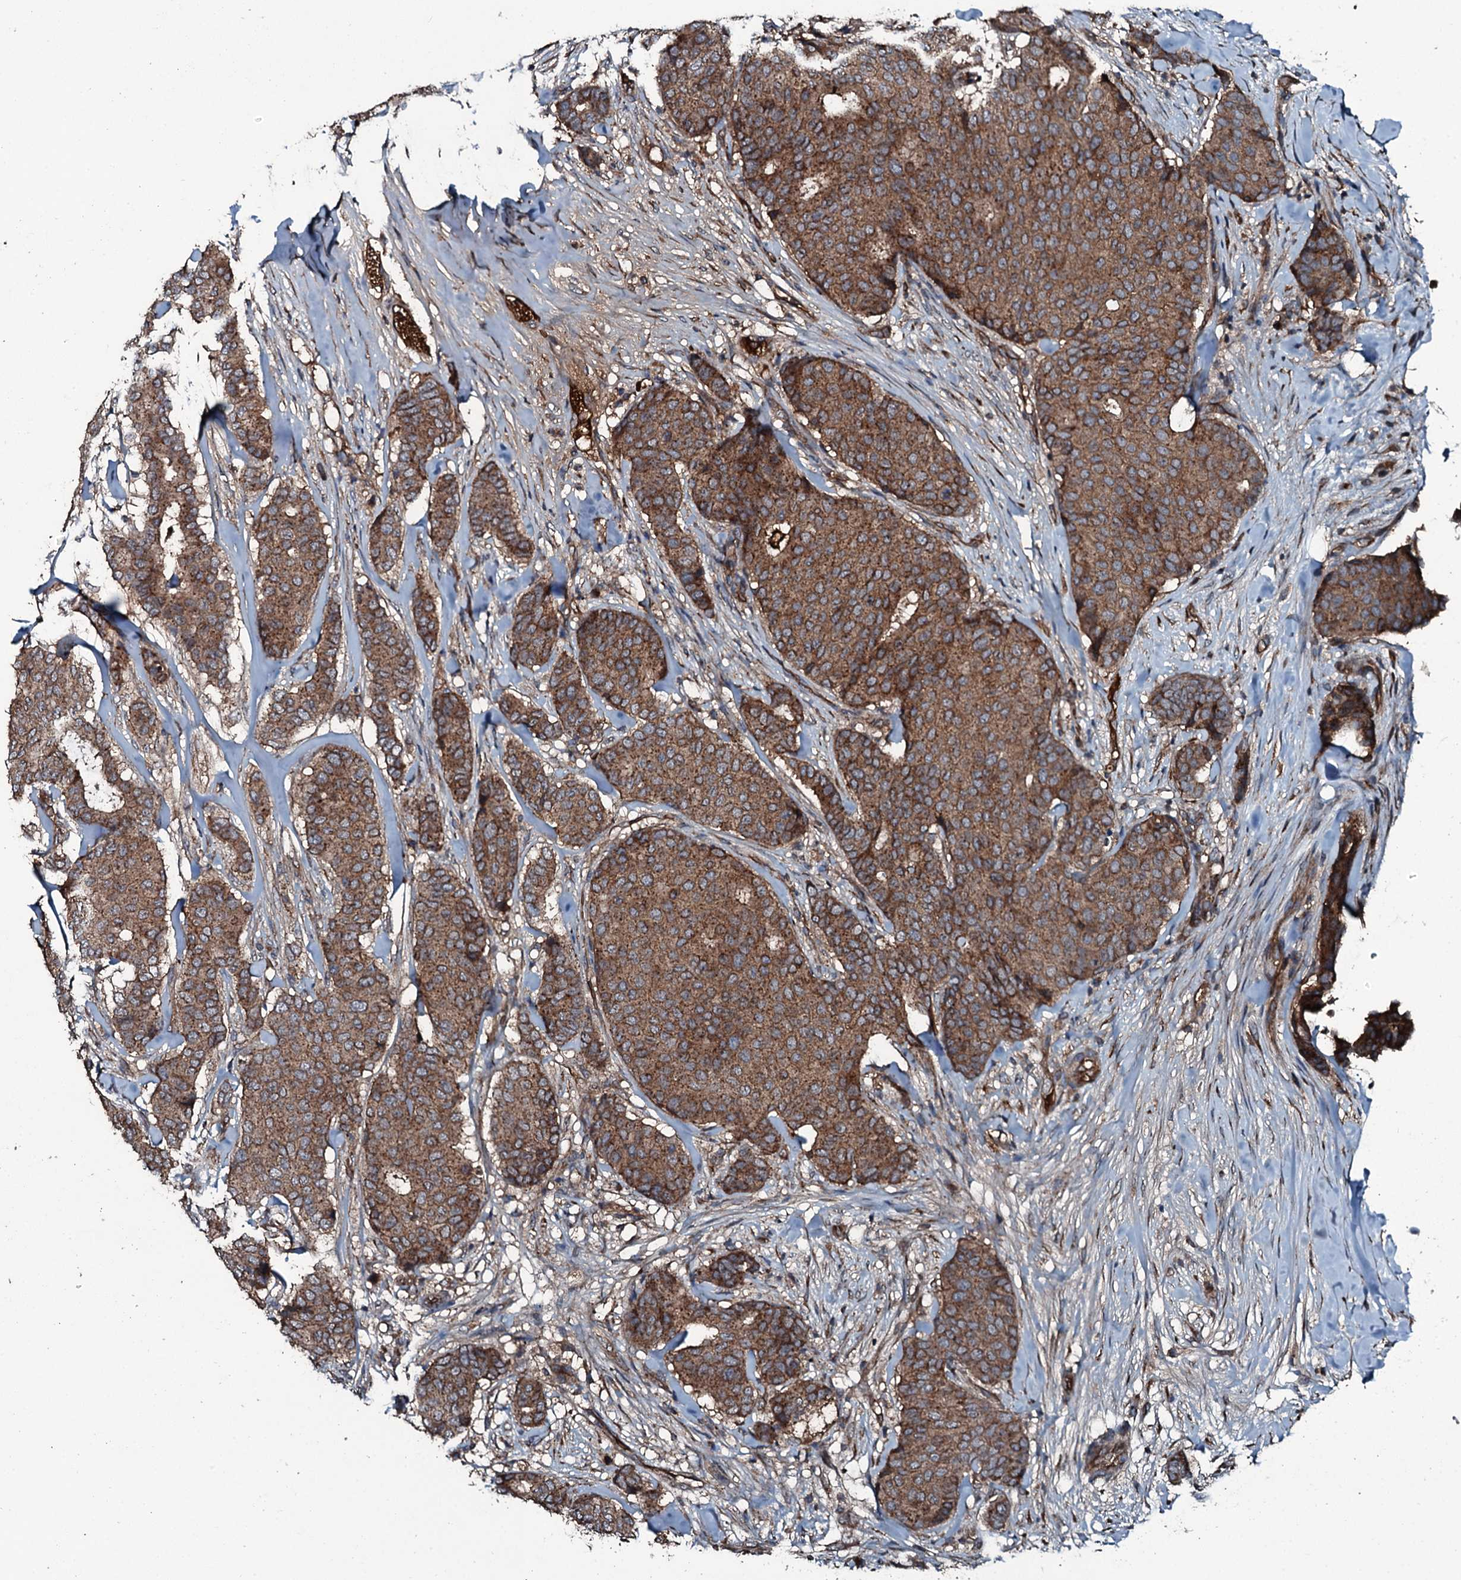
{"staining": {"intensity": "moderate", "quantity": ">75%", "location": "cytoplasmic/membranous"}, "tissue": "breast cancer", "cell_type": "Tumor cells", "image_type": "cancer", "snomed": [{"axis": "morphology", "description": "Duct carcinoma"}, {"axis": "topography", "description": "Breast"}], "caption": "Protein expression analysis of intraductal carcinoma (breast) displays moderate cytoplasmic/membranous staining in approximately >75% of tumor cells.", "gene": "TRIM7", "patient": {"sex": "female", "age": 75}}